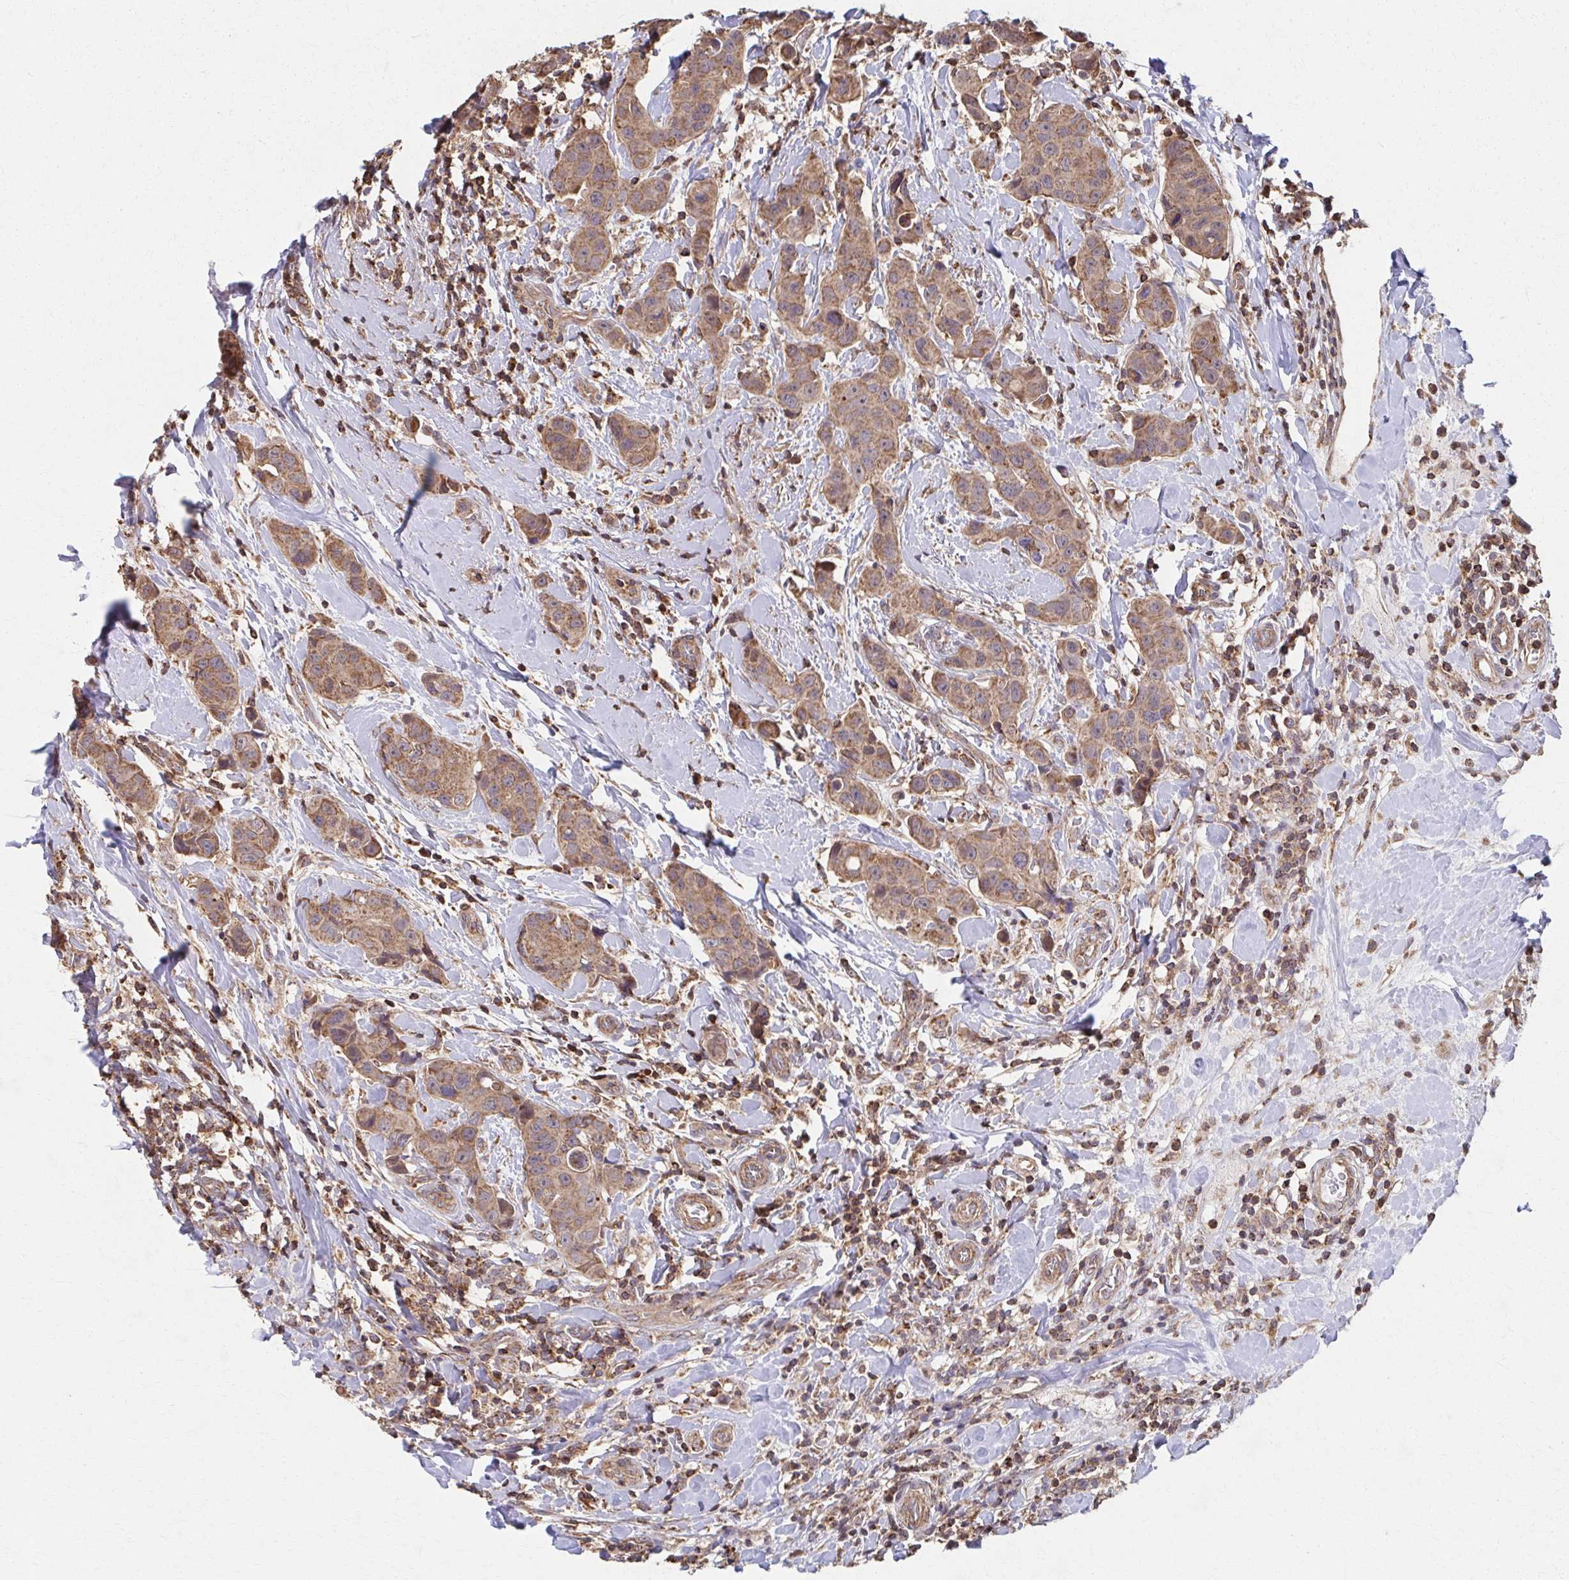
{"staining": {"intensity": "moderate", "quantity": ">75%", "location": "cytoplasmic/membranous"}, "tissue": "breast cancer", "cell_type": "Tumor cells", "image_type": "cancer", "snomed": [{"axis": "morphology", "description": "Duct carcinoma"}, {"axis": "topography", "description": "Breast"}], "caption": "A micrograph of breast invasive ductal carcinoma stained for a protein shows moderate cytoplasmic/membranous brown staining in tumor cells. (Brightfield microscopy of DAB IHC at high magnification).", "gene": "KLHL34", "patient": {"sex": "female", "age": 24}}